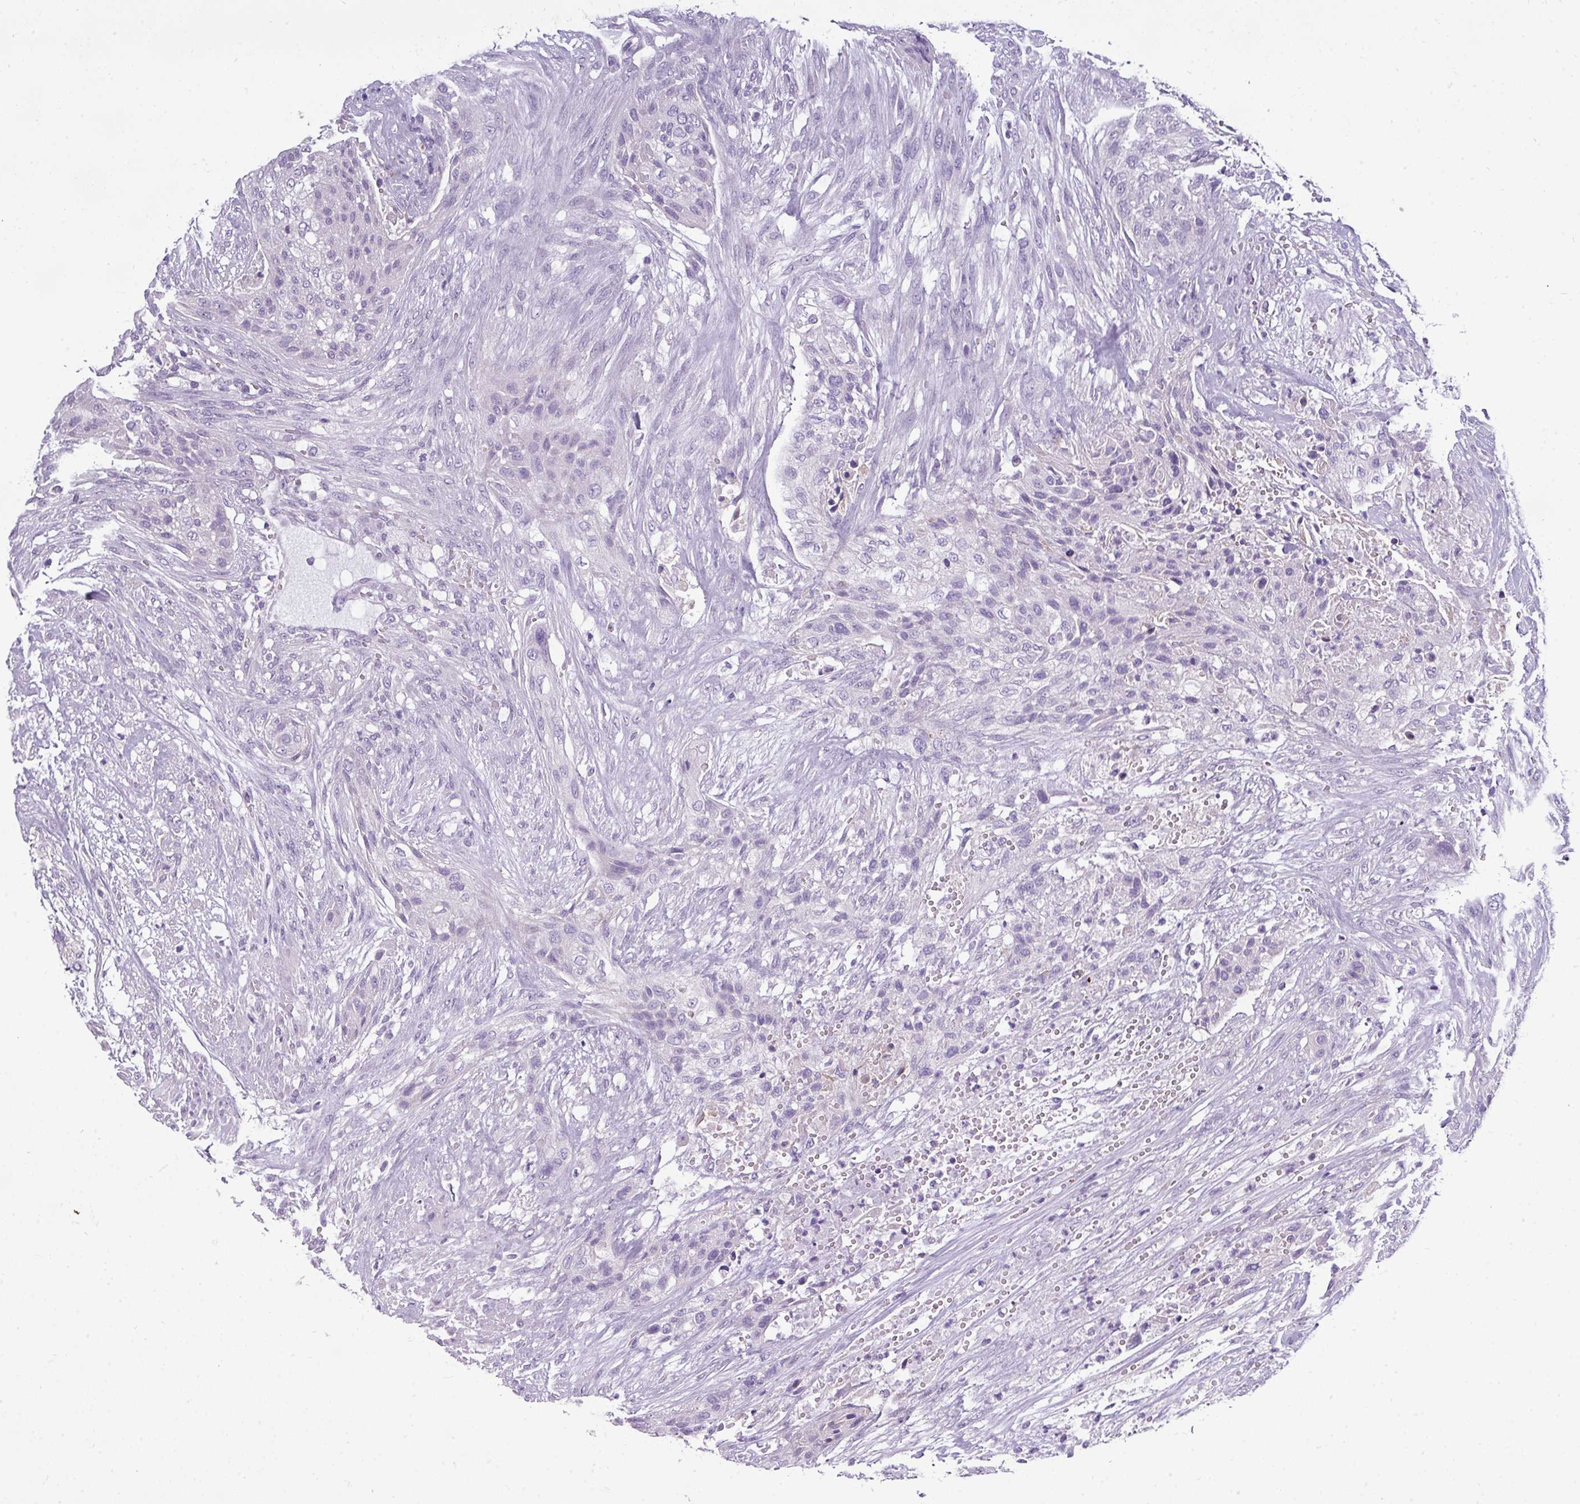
{"staining": {"intensity": "negative", "quantity": "none", "location": "none"}, "tissue": "urothelial cancer", "cell_type": "Tumor cells", "image_type": "cancer", "snomed": [{"axis": "morphology", "description": "Urothelial carcinoma, High grade"}, {"axis": "topography", "description": "Urinary bladder"}], "caption": "Immunohistochemical staining of urothelial cancer demonstrates no significant positivity in tumor cells. The staining was performed using DAB to visualize the protein expression in brown, while the nuclei were stained in blue with hematoxylin (Magnification: 20x).", "gene": "DNAAF9", "patient": {"sex": "male", "age": 35}}